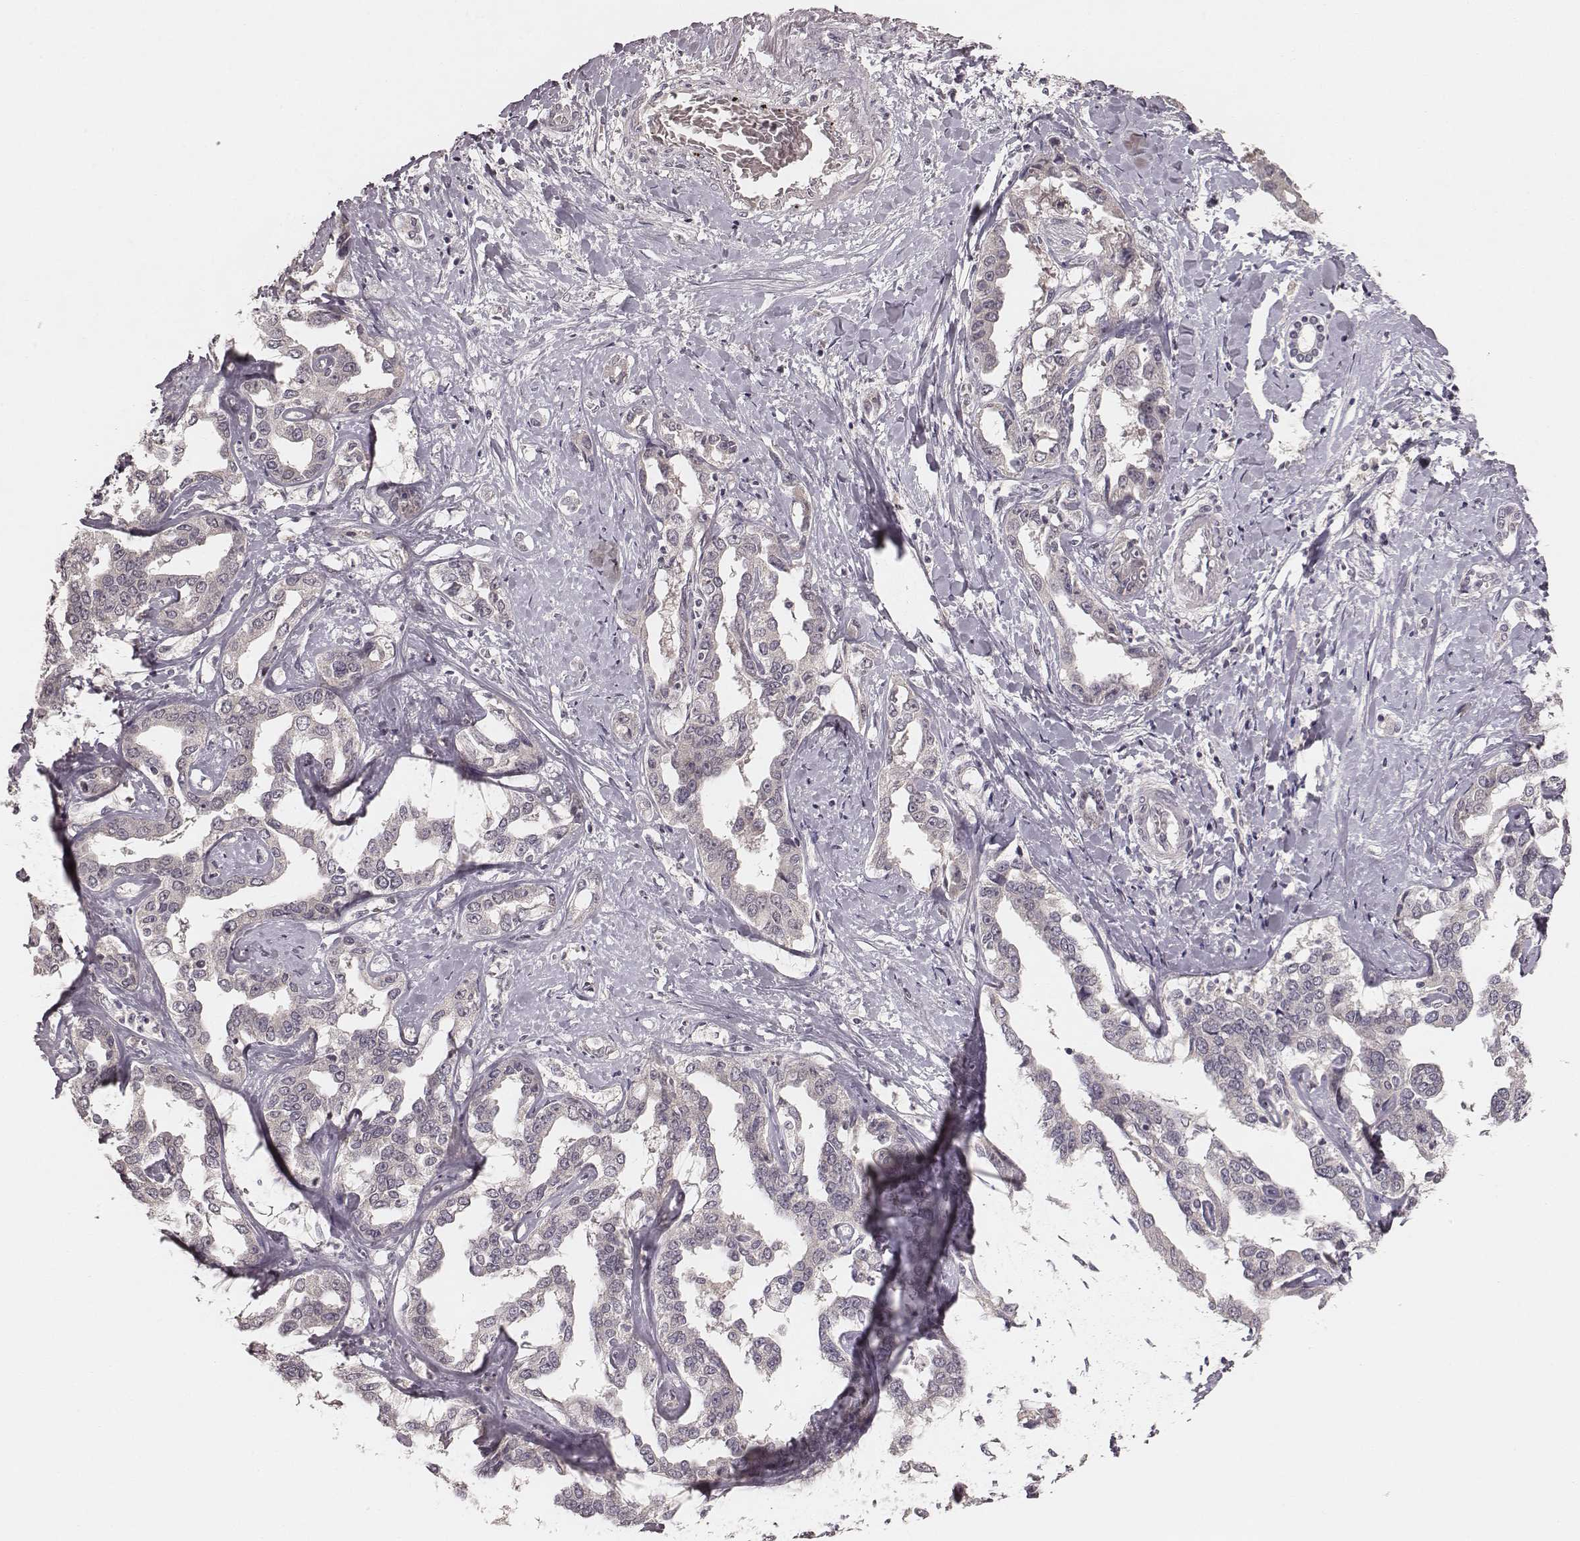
{"staining": {"intensity": "negative", "quantity": "none", "location": "none"}, "tissue": "liver cancer", "cell_type": "Tumor cells", "image_type": "cancer", "snomed": [{"axis": "morphology", "description": "Cholangiocarcinoma"}, {"axis": "topography", "description": "Liver"}], "caption": "Histopathology image shows no significant protein positivity in tumor cells of liver cancer. Nuclei are stained in blue.", "gene": "LY6K", "patient": {"sex": "male", "age": 59}}